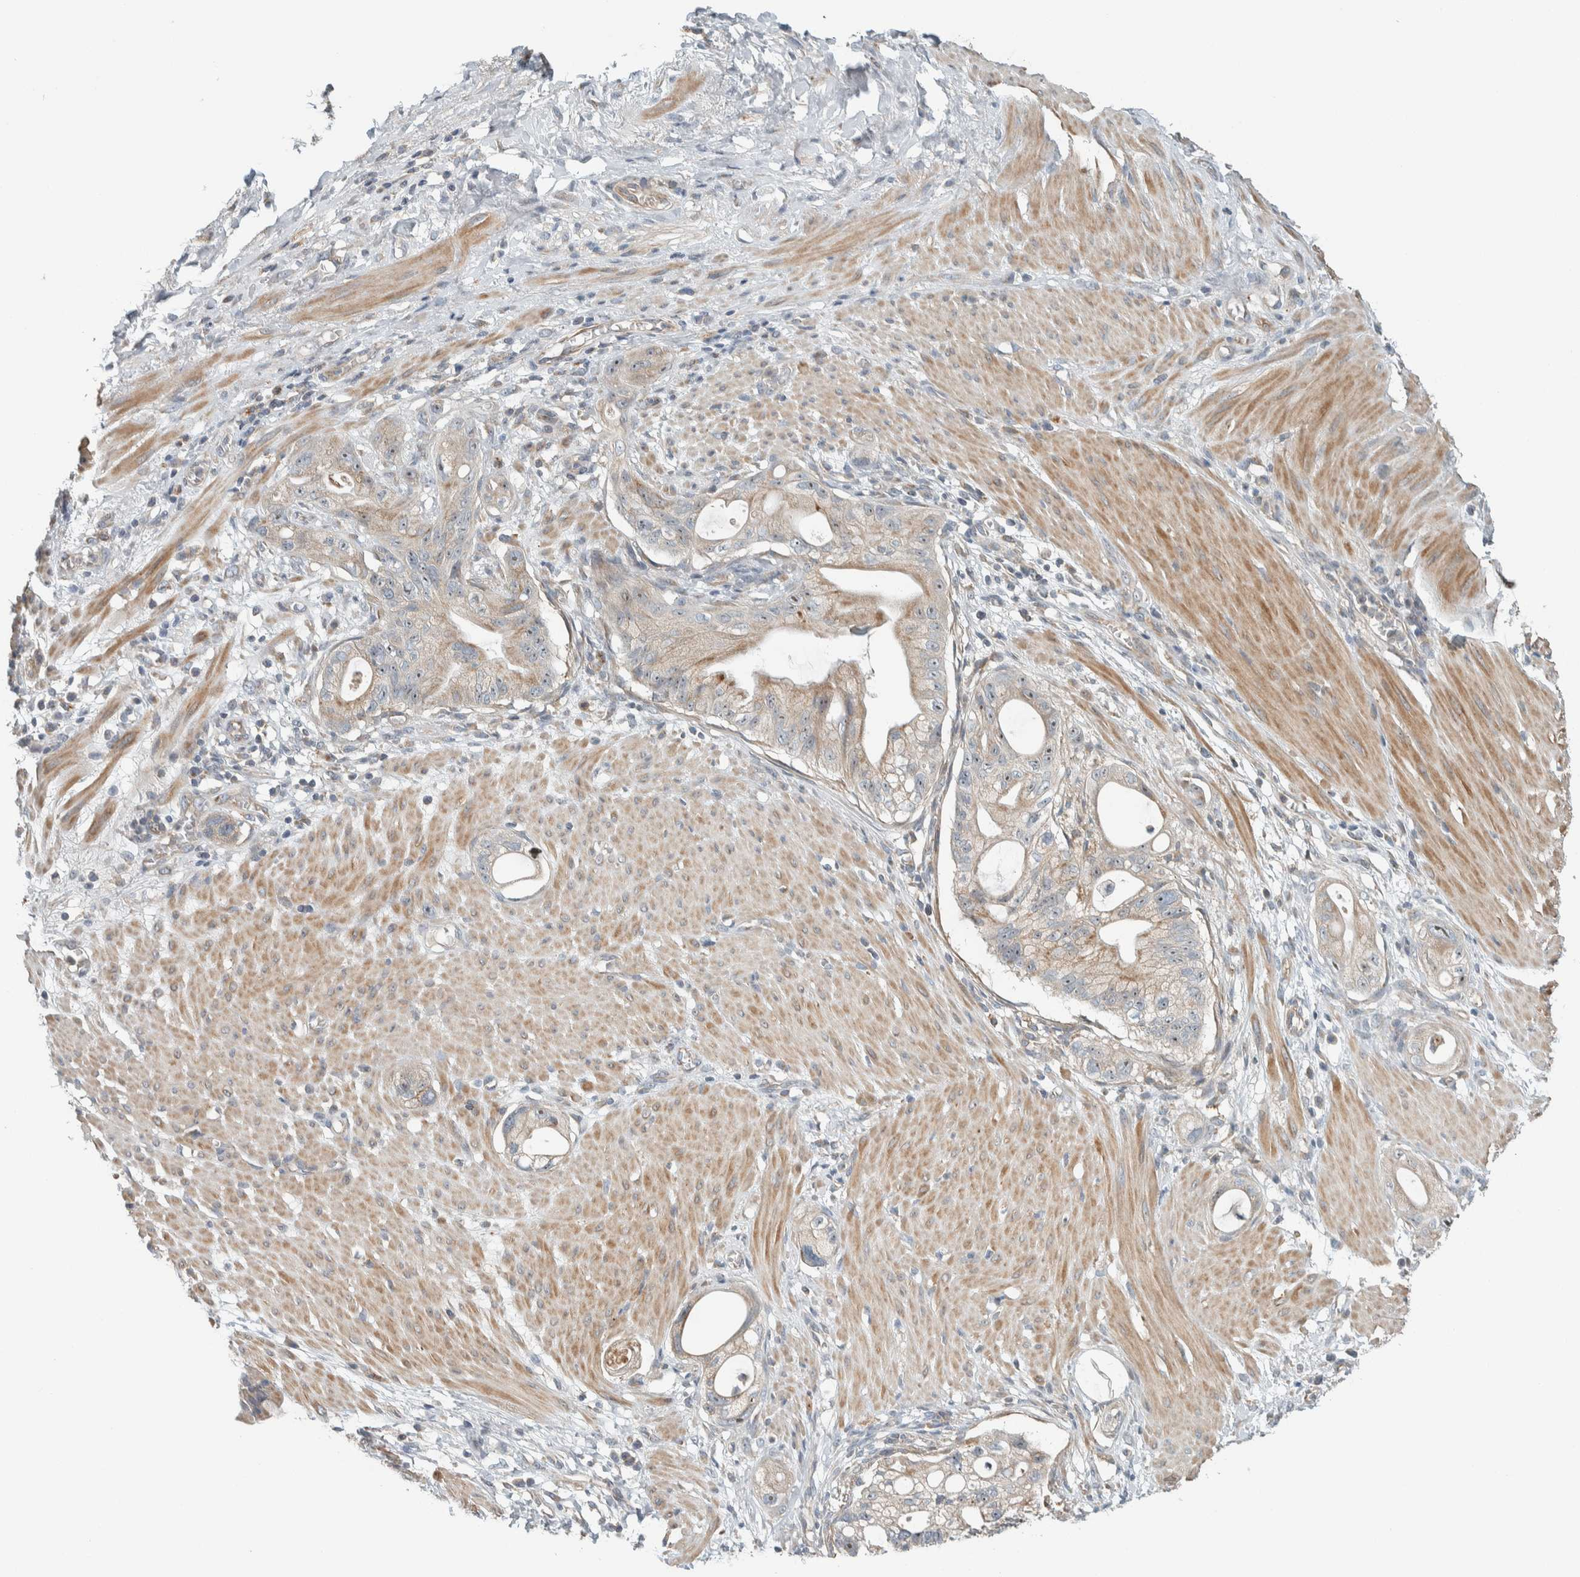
{"staining": {"intensity": "weak", "quantity": "<25%", "location": "cytoplasmic/membranous"}, "tissue": "stomach cancer", "cell_type": "Tumor cells", "image_type": "cancer", "snomed": [{"axis": "morphology", "description": "Adenocarcinoma, NOS"}, {"axis": "topography", "description": "Stomach"}, {"axis": "topography", "description": "Stomach, lower"}], "caption": "The IHC micrograph has no significant positivity in tumor cells of stomach cancer tissue.", "gene": "SLFN12L", "patient": {"sex": "female", "age": 48}}